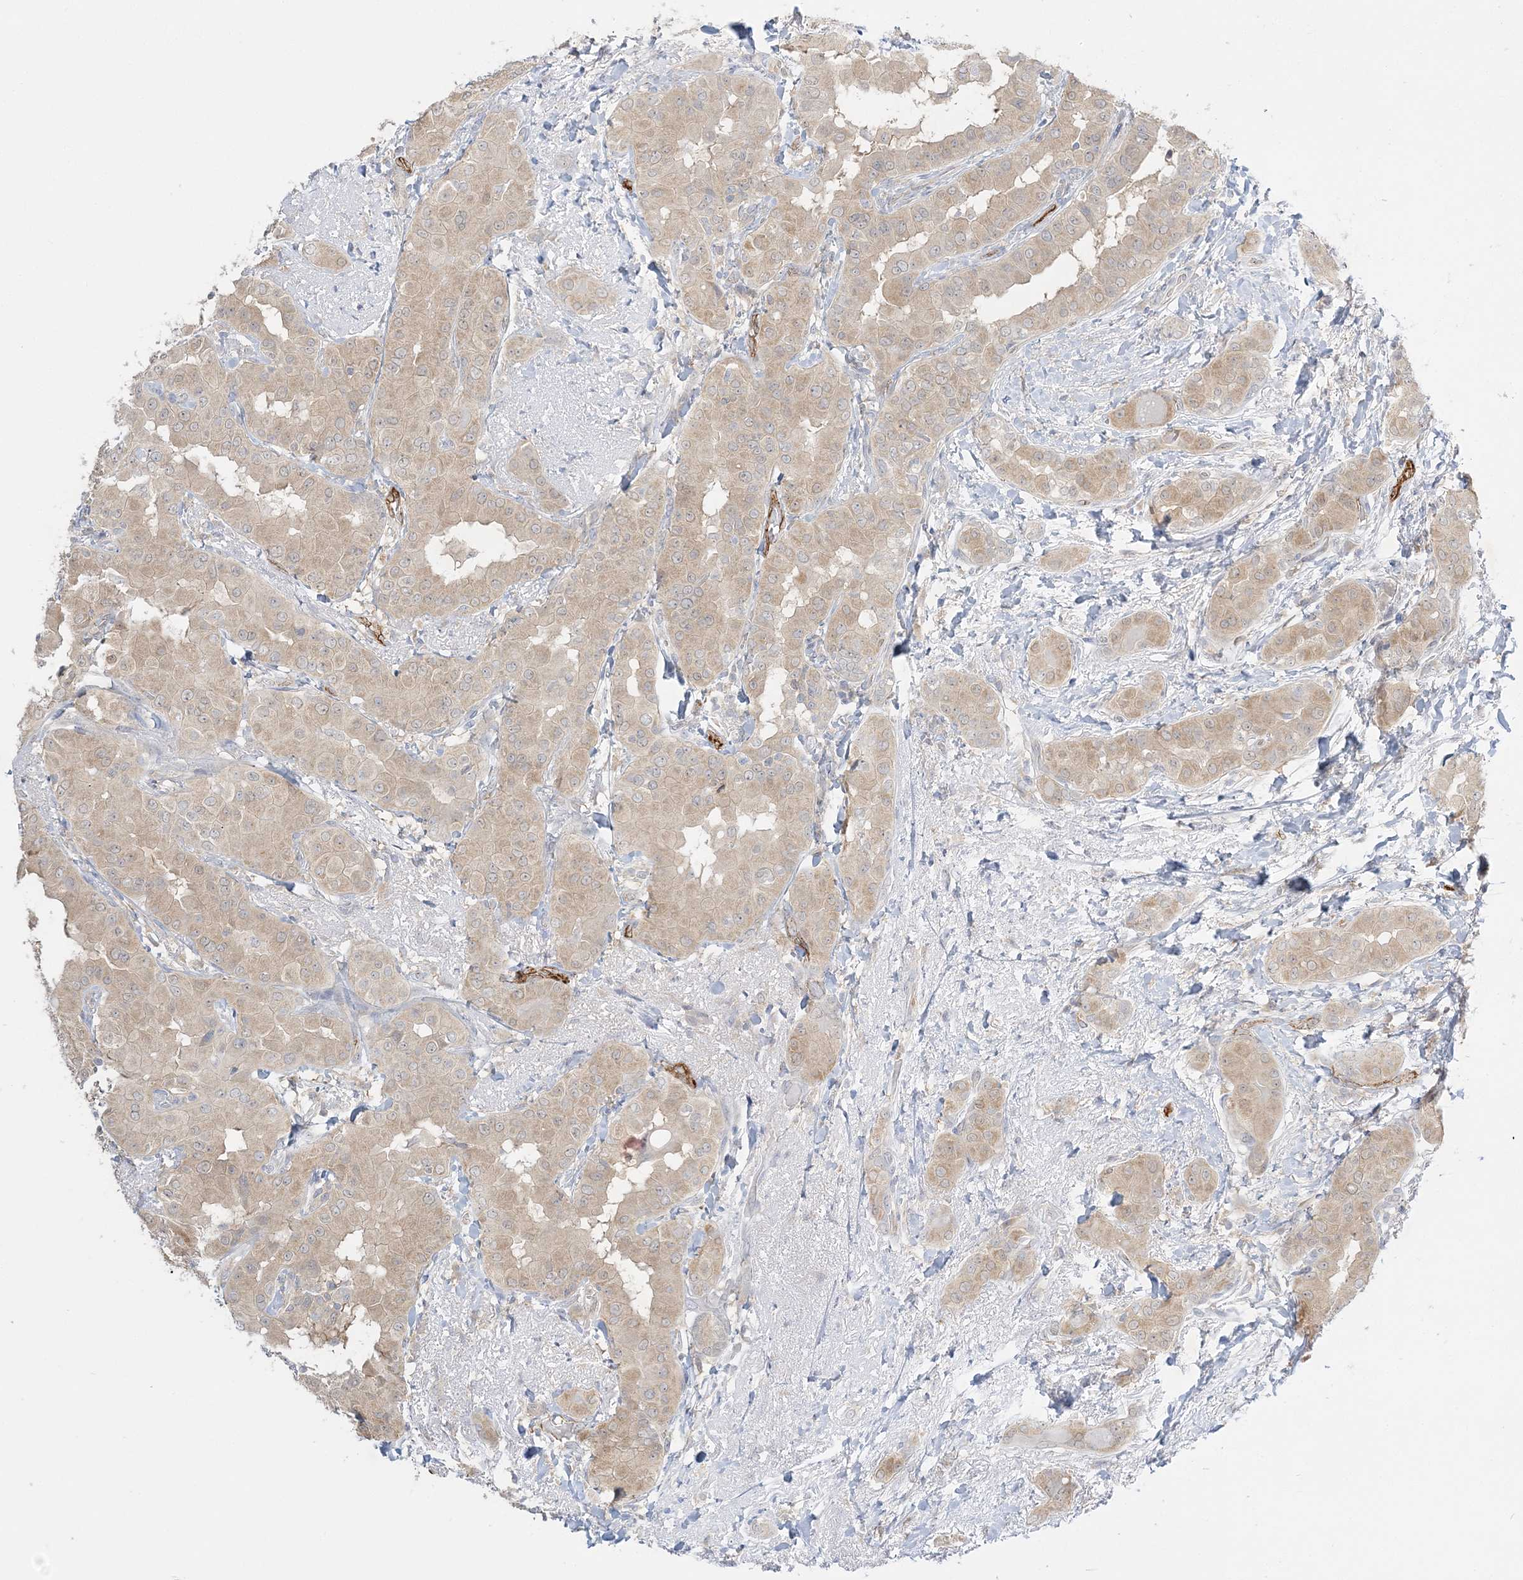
{"staining": {"intensity": "weak", "quantity": ">75%", "location": "cytoplasmic/membranous"}, "tissue": "thyroid cancer", "cell_type": "Tumor cells", "image_type": "cancer", "snomed": [{"axis": "morphology", "description": "Papillary adenocarcinoma, NOS"}, {"axis": "topography", "description": "Thyroid gland"}], "caption": "Tumor cells display low levels of weak cytoplasmic/membranous expression in approximately >75% of cells in thyroid cancer (papillary adenocarcinoma).", "gene": "INPP1", "patient": {"sex": "male", "age": 33}}